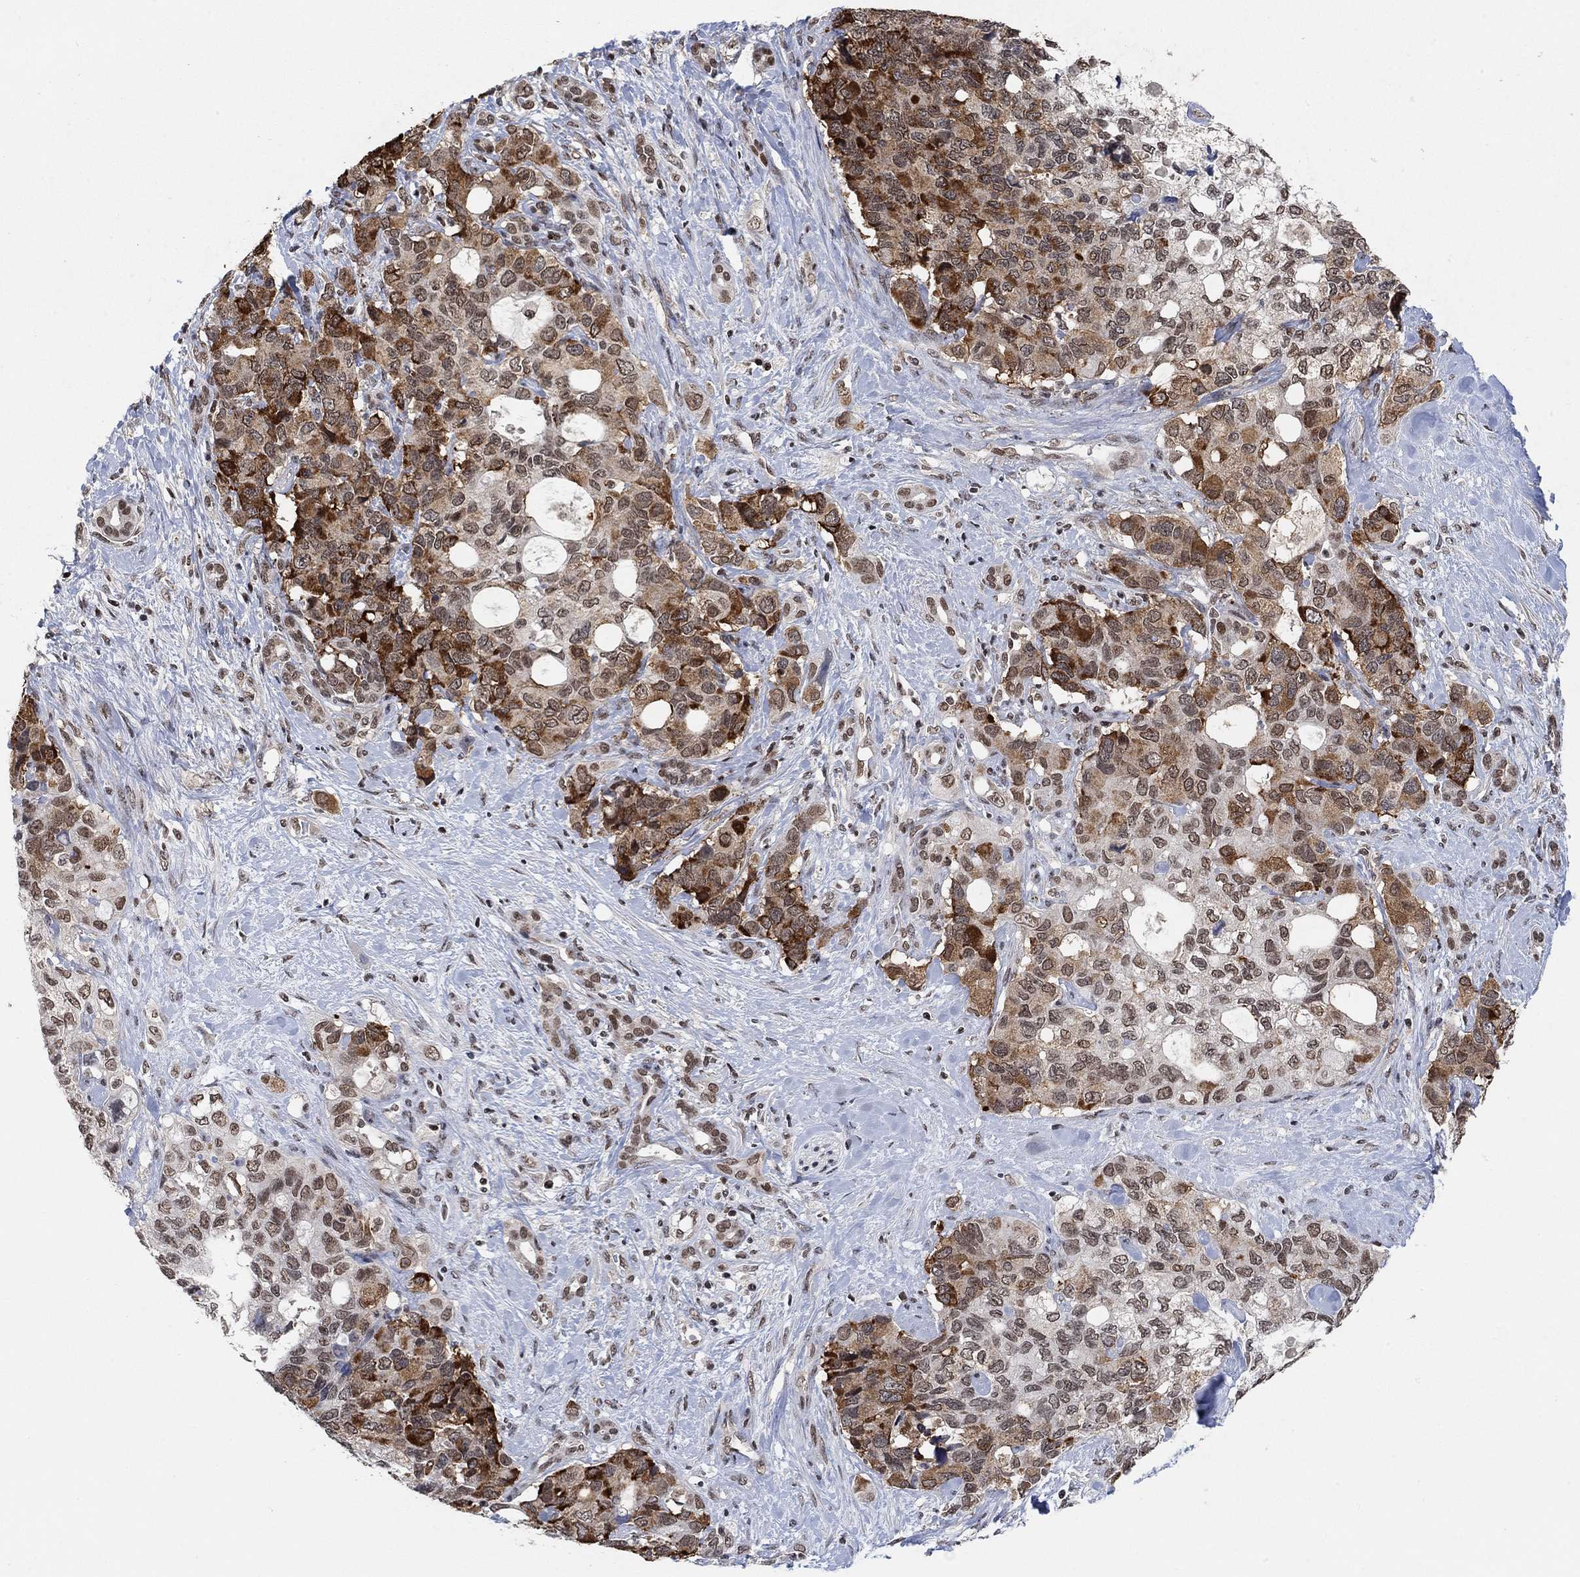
{"staining": {"intensity": "strong", "quantity": "<25%", "location": "cytoplasmic/membranous,nuclear"}, "tissue": "pancreatic cancer", "cell_type": "Tumor cells", "image_type": "cancer", "snomed": [{"axis": "morphology", "description": "Adenocarcinoma, NOS"}, {"axis": "topography", "description": "Pancreas"}], "caption": "The micrograph exhibits a brown stain indicating the presence of a protein in the cytoplasmic/membranous and nuclear of tumor cells in pancreatic cancer. Immunohistochemistry (ihc) stains the protein of interest in brown and the nuclei are stained blue.", "gene": "THAP8", "patient": {"sex": "female", "age": 56}}